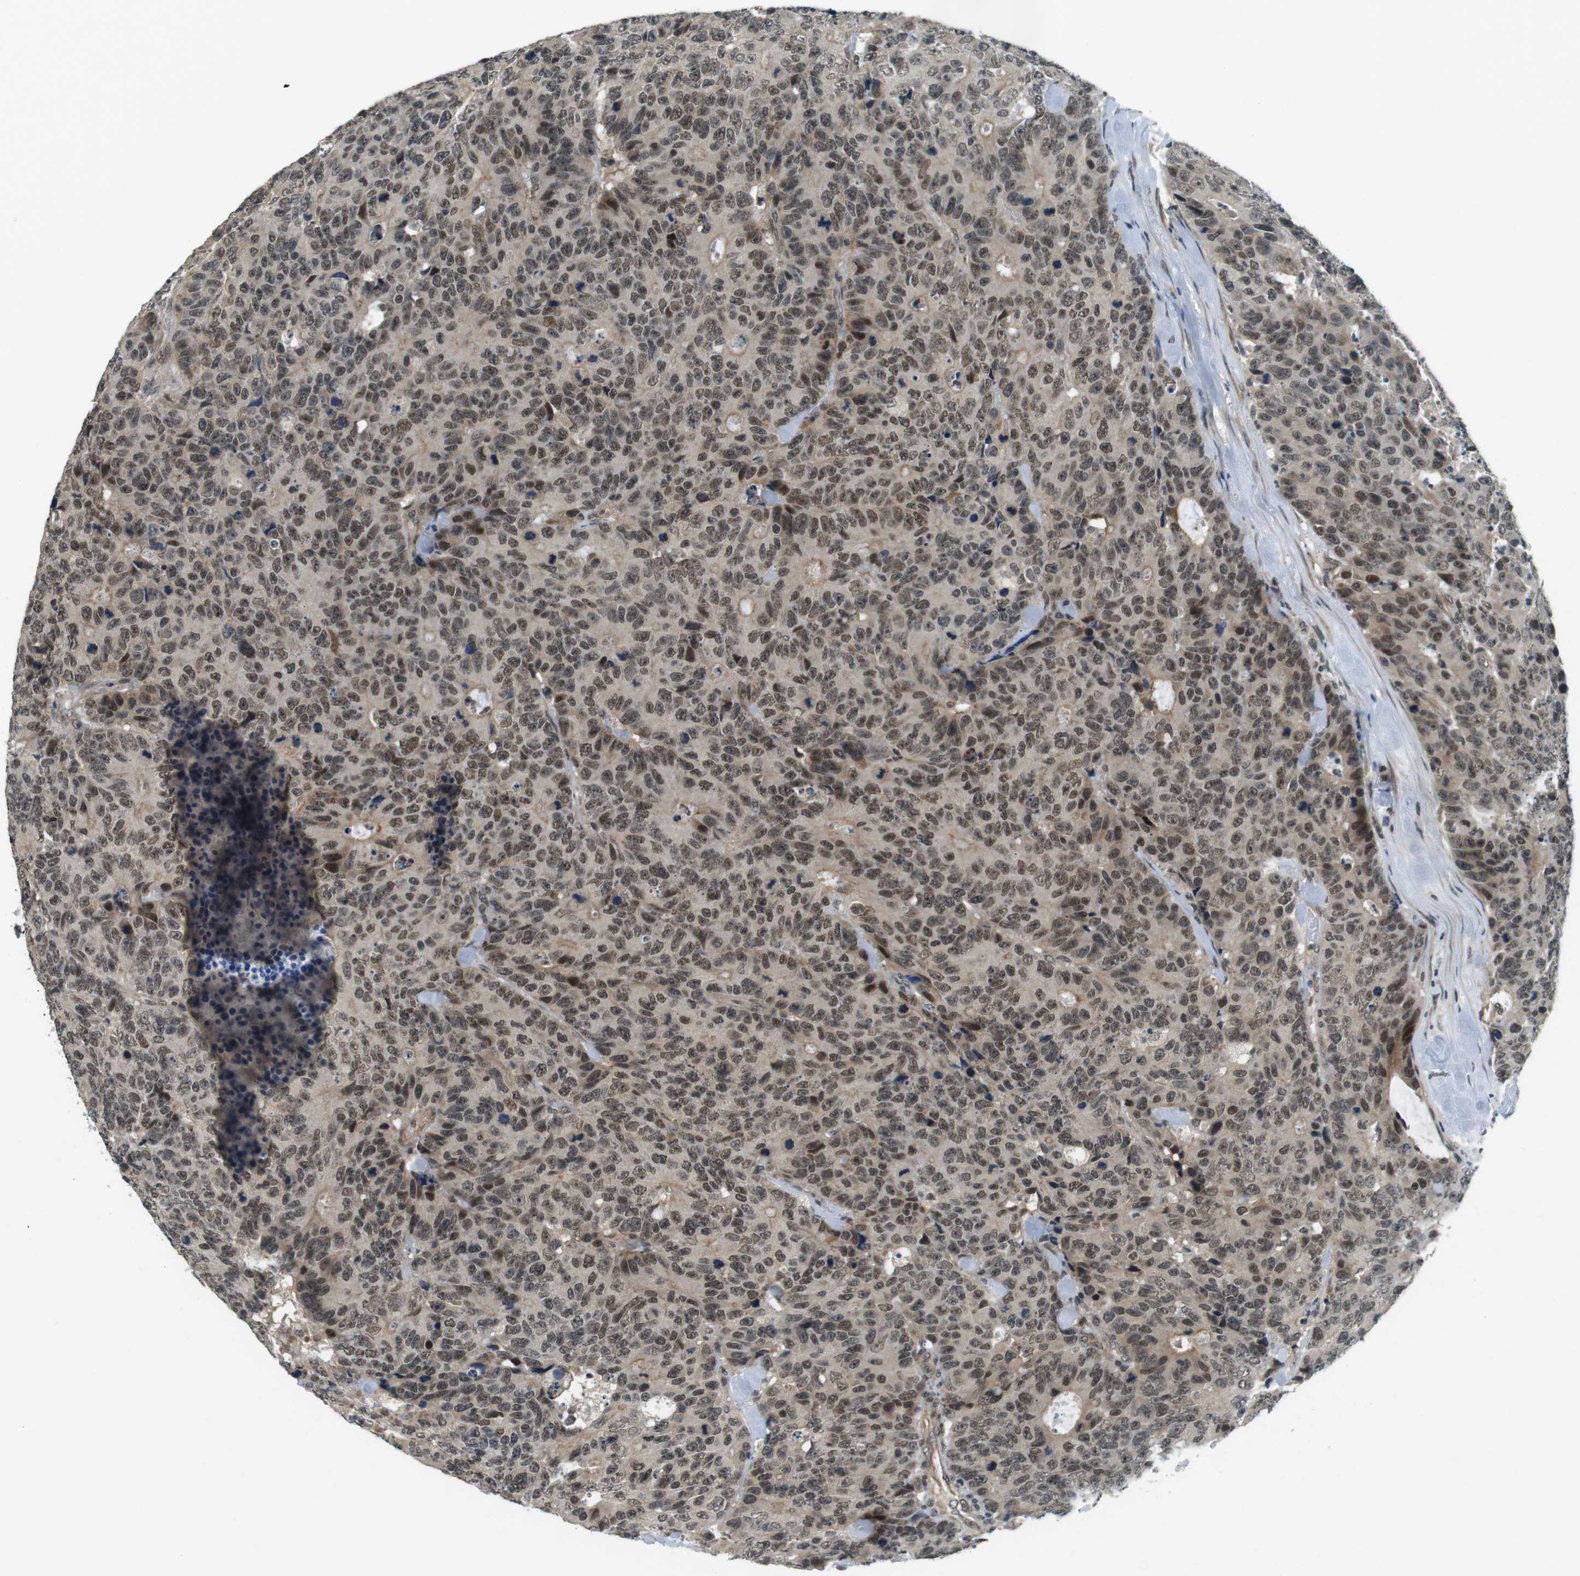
{"staining": {"intensity": "moderate", "quantity": ">75%", "location": "nuclear"}, "tissue": "colorectal cancer", "cell_type": "Tumor cells", "image_type": "cancer", "snomed": [{"axis": "morphology", "description": "Adenocarcinoma, NOS"}, {"axis": "topography", "description": "Colon"}], "caption": "Colorectal cancer stained for a protein (brown) reveals moderate nuclear positive staining in approximately >75% of tumor cells.", "gene": "BRD4", "patient": {"sex": "female", "age": 86}}